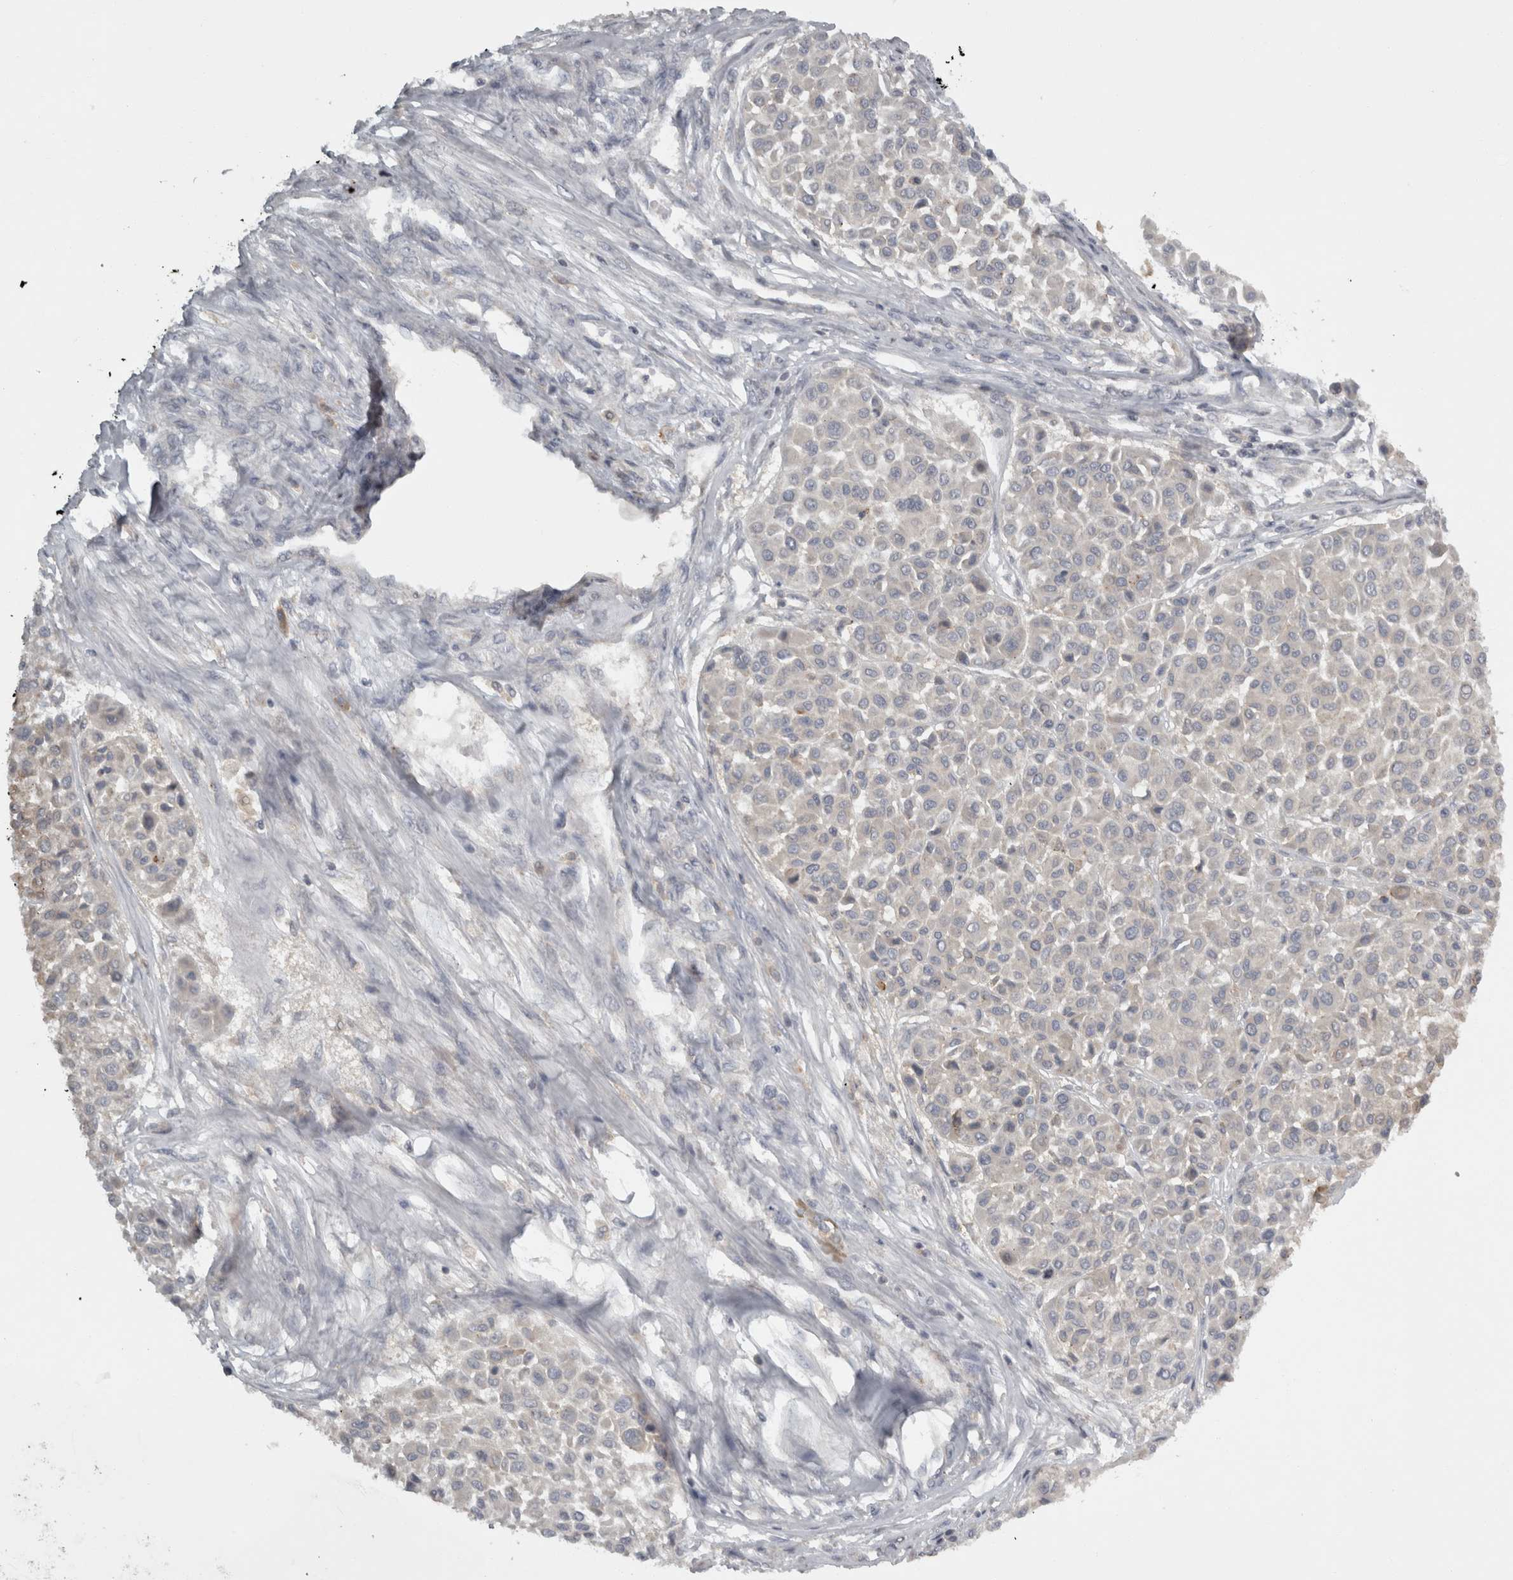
{"staining": {"intensity": "negative", "quantity": "none", "location": "none"}, "tissue": "melanoma", "cell_type": "Tumor cells", "image_type": "cancer", "snomed": [{"axis": "morphology", "description": "Malignant melanoma, Metastatic site"}, {"axis": "topography", "description": "Soft tissue"}], "caption": "DAB (3,3'-diaminobenzidine) immunohistochemical staining of melanoma reveals no significant positivity in tumor cells.", "gene": "SLCO5A1", "patient": {"sex": "male", "age": 41}}